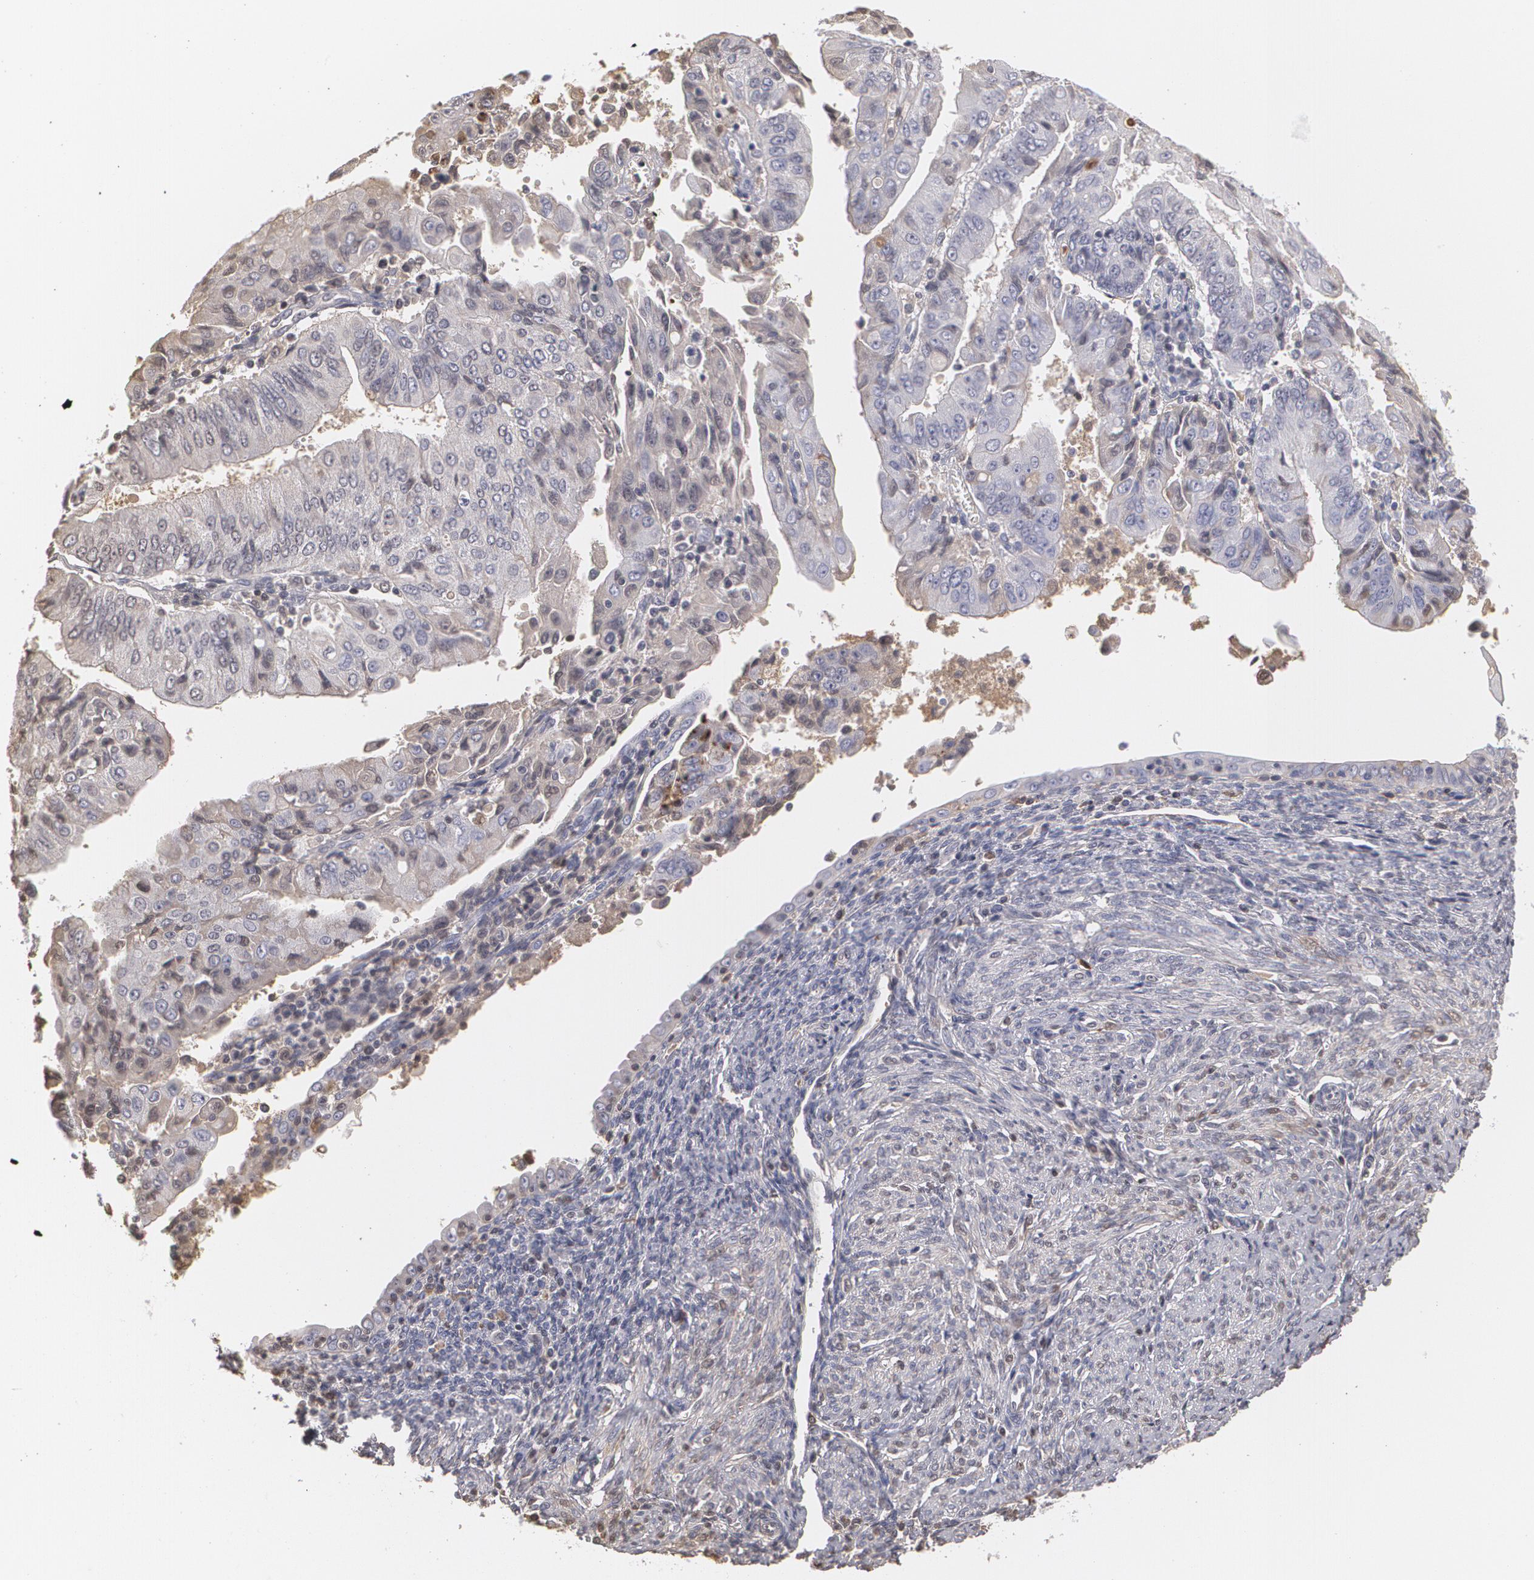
{"staining": {"intensity": "negative", "quantity": "none", "location": "none"}, "tissue": "endometrial cancer", "cell_type": "Tumor cells", "image_type": "cancer", "snomed": [{"axis": "morphology", "description": "Adenocarcinoma, NOS"}, {"axis": "topography", "description": "Endometrium"}], "caption": "The micrograph shows no staining of tumor cells in endometrial cancer (adenocarcinoma).", "gene": "SERPINA1", "patient": {"sex": "female", "age": 75}}